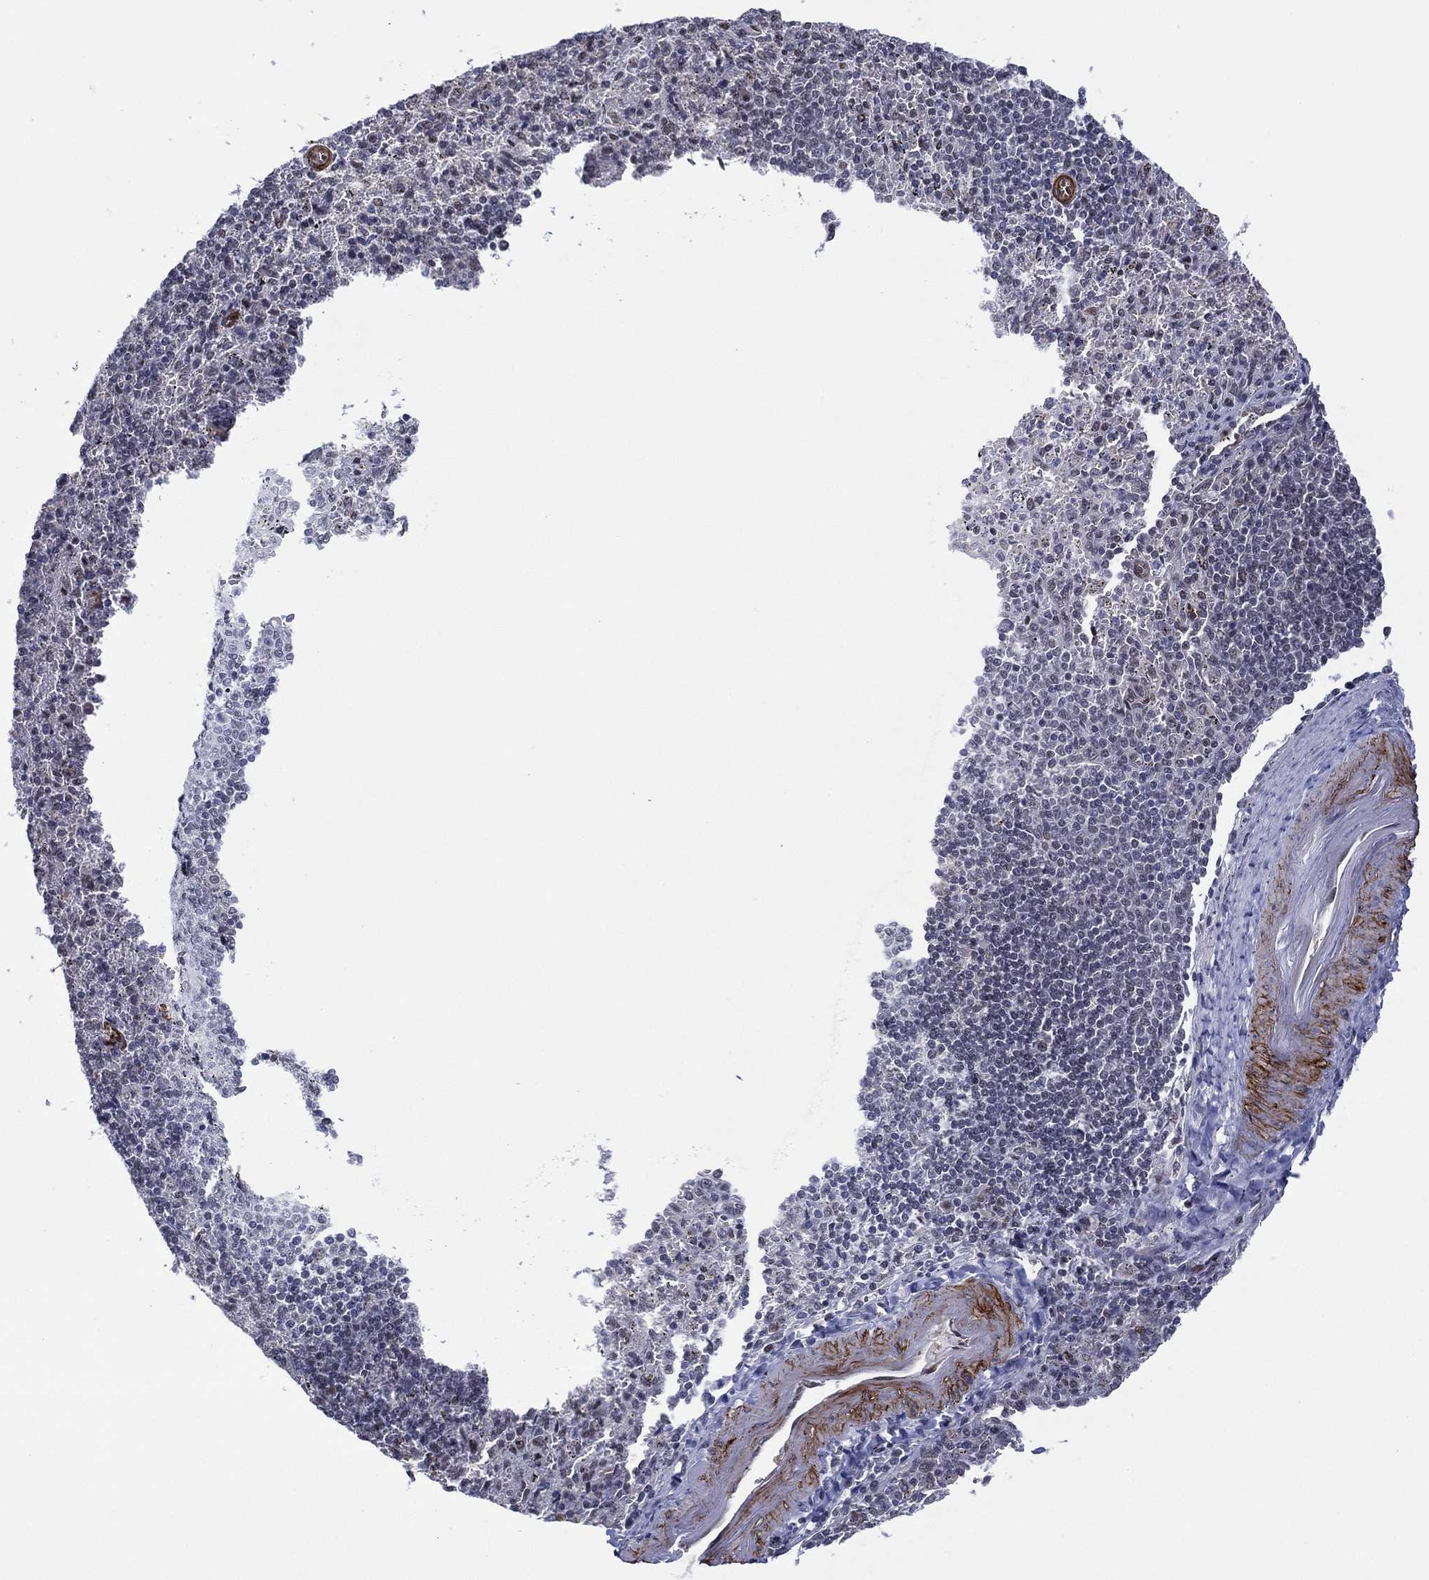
{"staining": {"intensity": "negative", "quantity": "none", "location": "none"}, "tissue": "spleen", "cell_type": "Cells in red pulp", "image_type": "normal", "snomed": [{"axis": "morphology", "description": "Normal tissue, NOS"}, {"axis": "topography", "description": "Spleen"}], "caption": "Immunohistochemistry (IHC) of benign spleen reveals no staining in cells in red pulp.", "gene": "GSE1", "patient": {"sex": "male", "age": 57}}